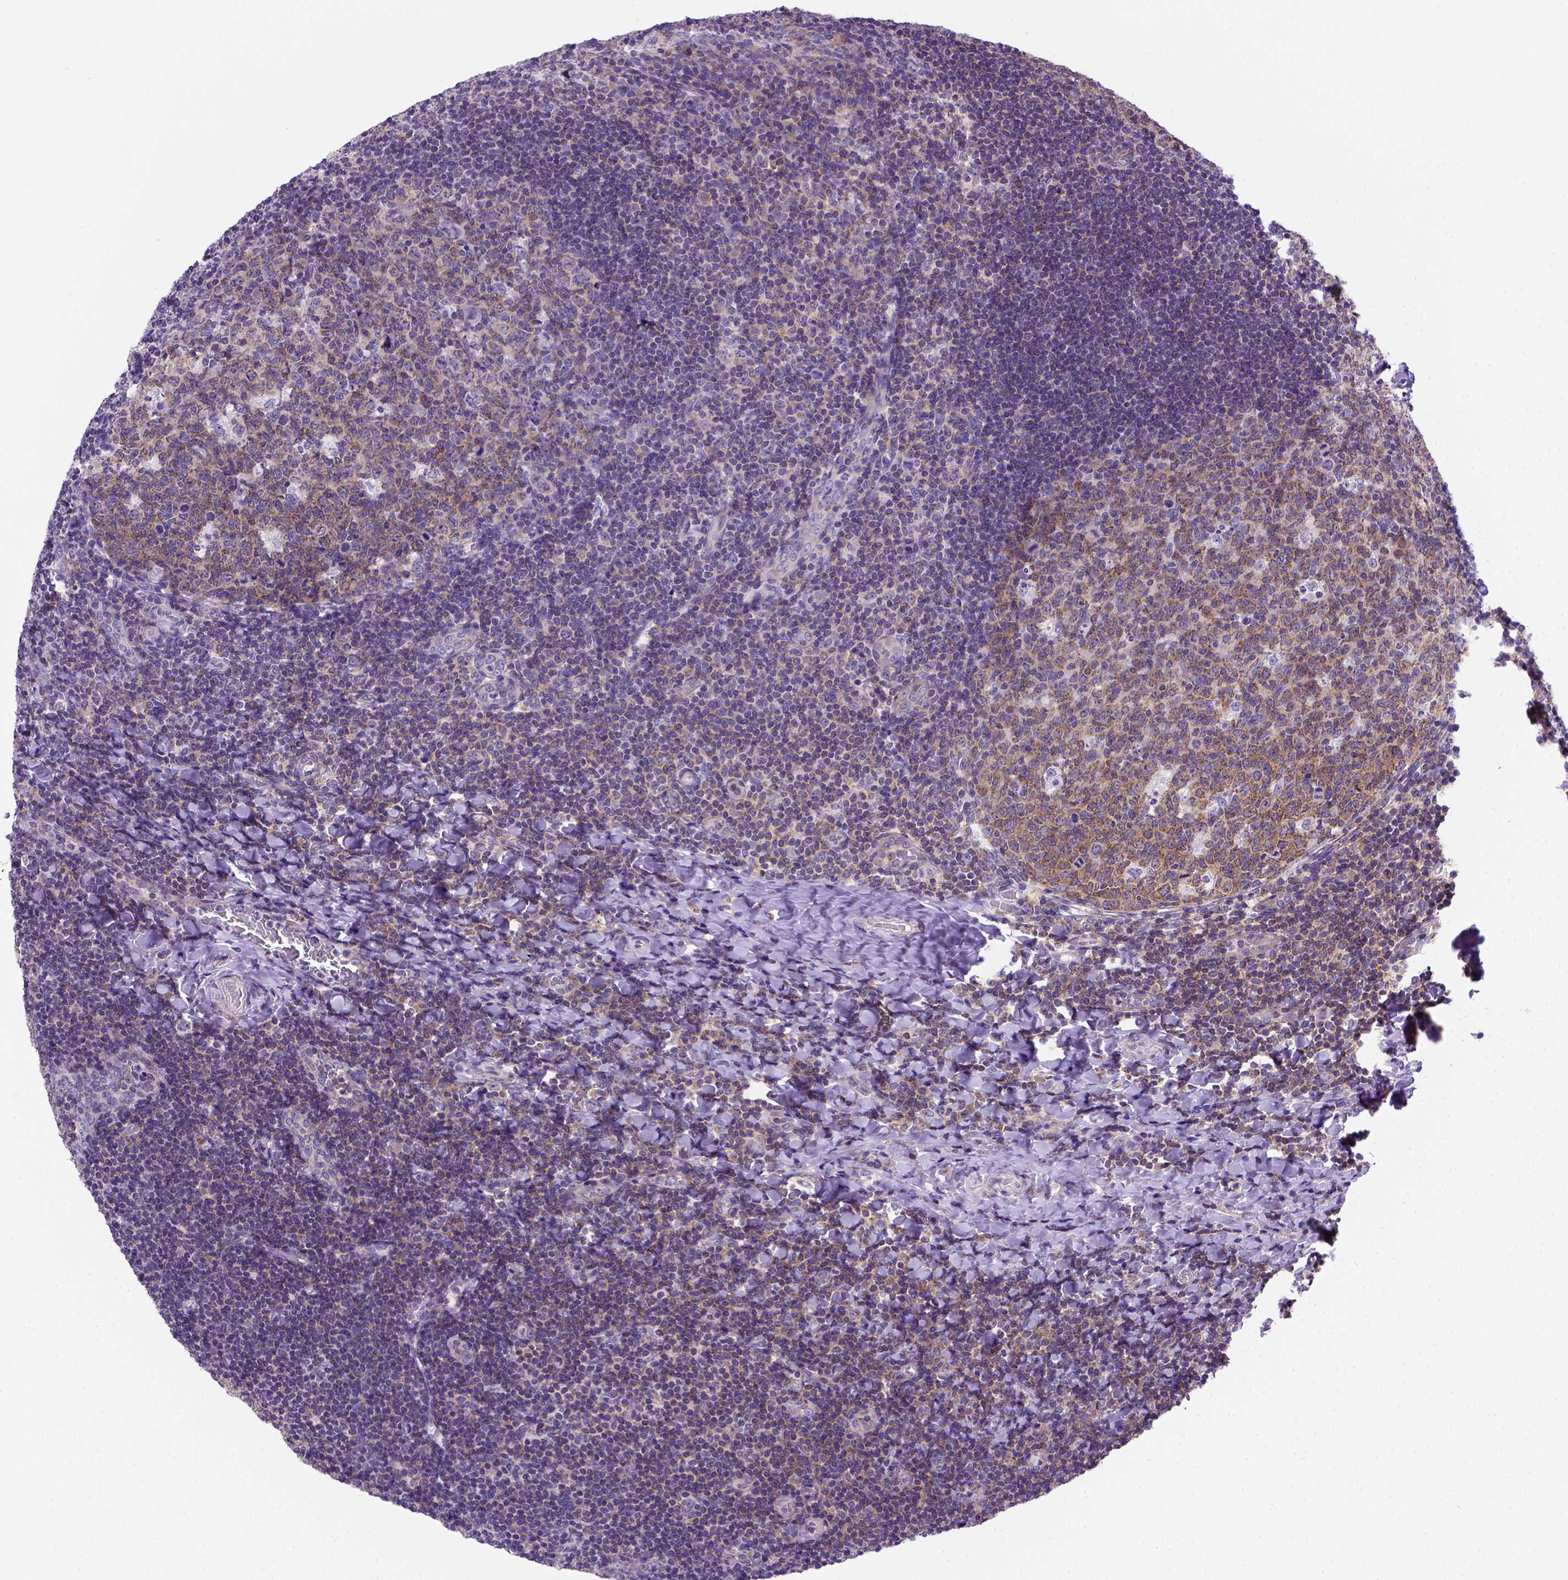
{"staining": {"intensity": "moderate", "quantity": ">75%", "location": "cytoplasmic/membranous"}, "tissue": "tonsil", "cell_type": "Germinal center cells", "image_type": "normal", "snomed": [{"axis": "morphology", "description": "Normal tissue, NOS"}, {"axis": "topography", "description": "Tonsil"}], "caption": "An IHC micrograph of benign tissue is shown. Protein staining in brown highlights moderate cytoplasmic/membranous positivity in tonsil within germinal center cells.", "gene": "FOXI1", "patient": {"sex": "male", "age": 17}}